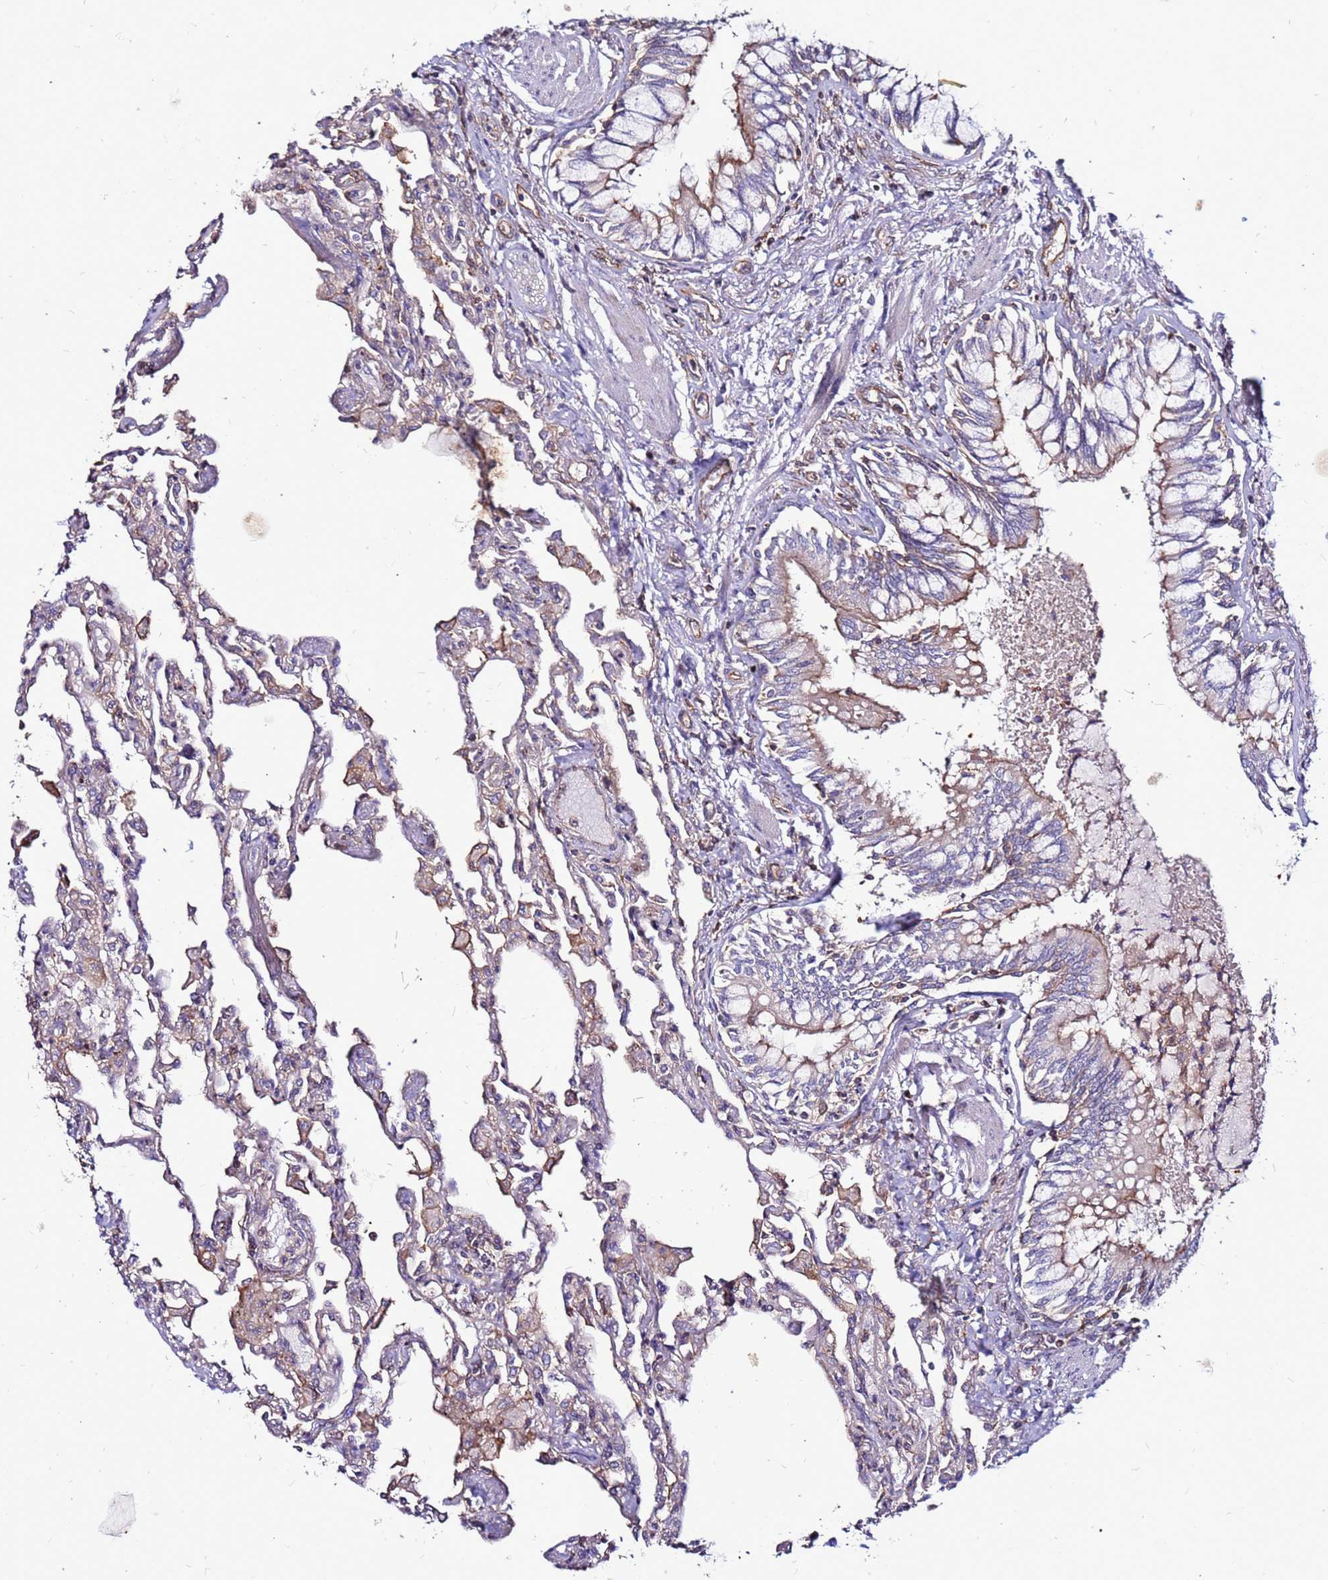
{"staining": {"intensity": "weak", "quantity": "25%-75%", "location": "cytoplasmic/membranous"}, "tissue": "lung", "cell_type": "Alveolar cells", "image_type": "normal", "snomed": [{"axis": "morphology", "description": "Normal tissue, NOS"}, {"axis": "topography", "description": "Bronchus"}, {"axis": "topography", "description": "Lung"}], "caption": "The image demonstrates staining of benign lung, revealing weak cytoplasmic/membranous protein staining (brown color) within alveolar cells. (DAB IHC with brightfield microscopy, high magnification).", "gene": "NRN1L", "patient": {"sex": "female", "age": 49}}